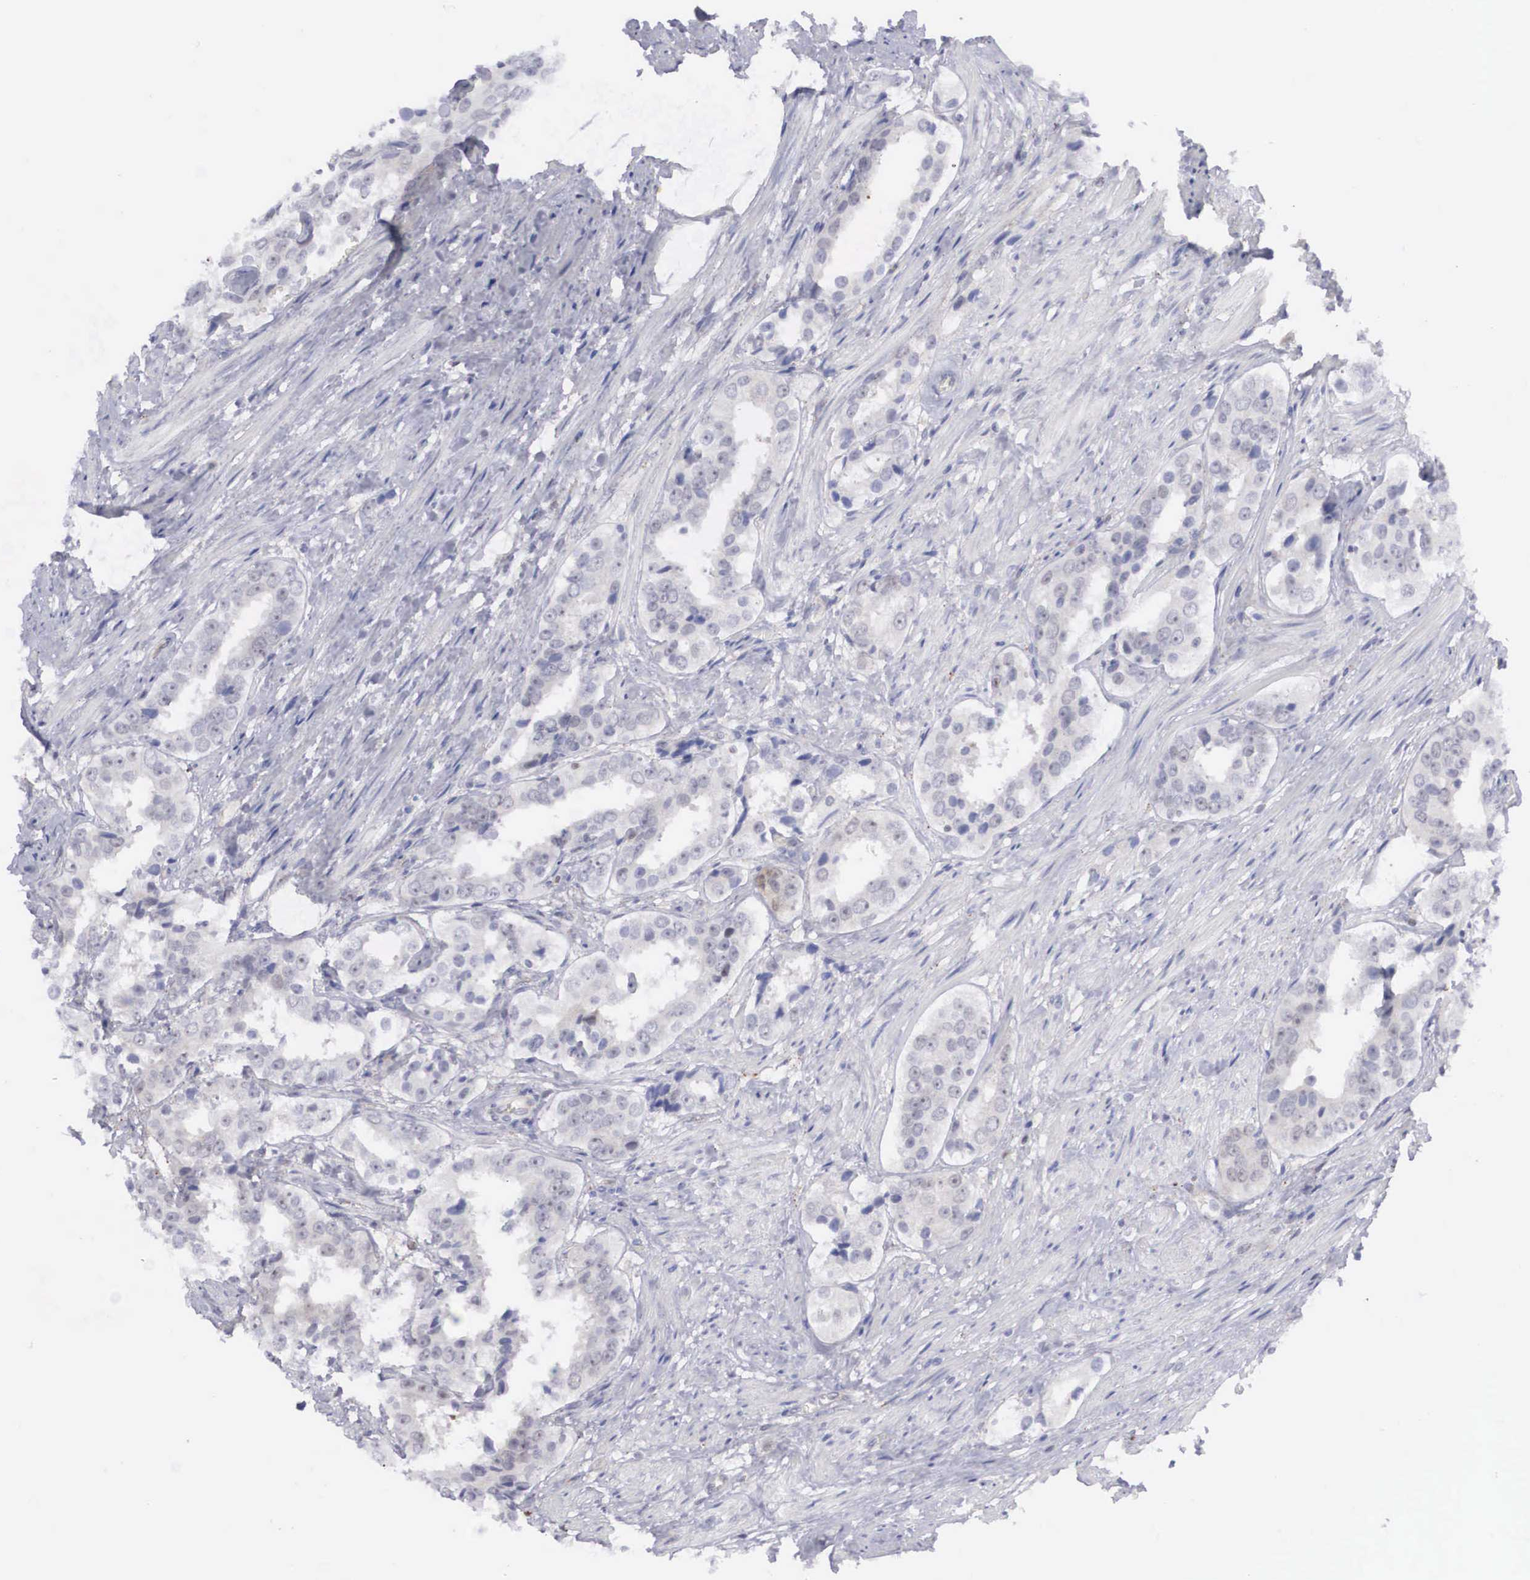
{"staining": {"intensity": "weak", "quantity": "<25%", "location": "nuclear"}, "tissue": "prostate cancer", "cell_type": "Tumor cells", "image_type": "cancer", "snomed": [{"axis": "morphology", "description": "Adenocarcinoma, Medium grade"}, {"axis": "topography", "description": "Prostate"}], "caption": "IHC histopathology image of prostate medium-grade adenocarcinoma stained for a protein (brown), which displays no staining in tumor cells.", "gene": "RBPJ", "patient": {"sex": "male", "age": 73}}